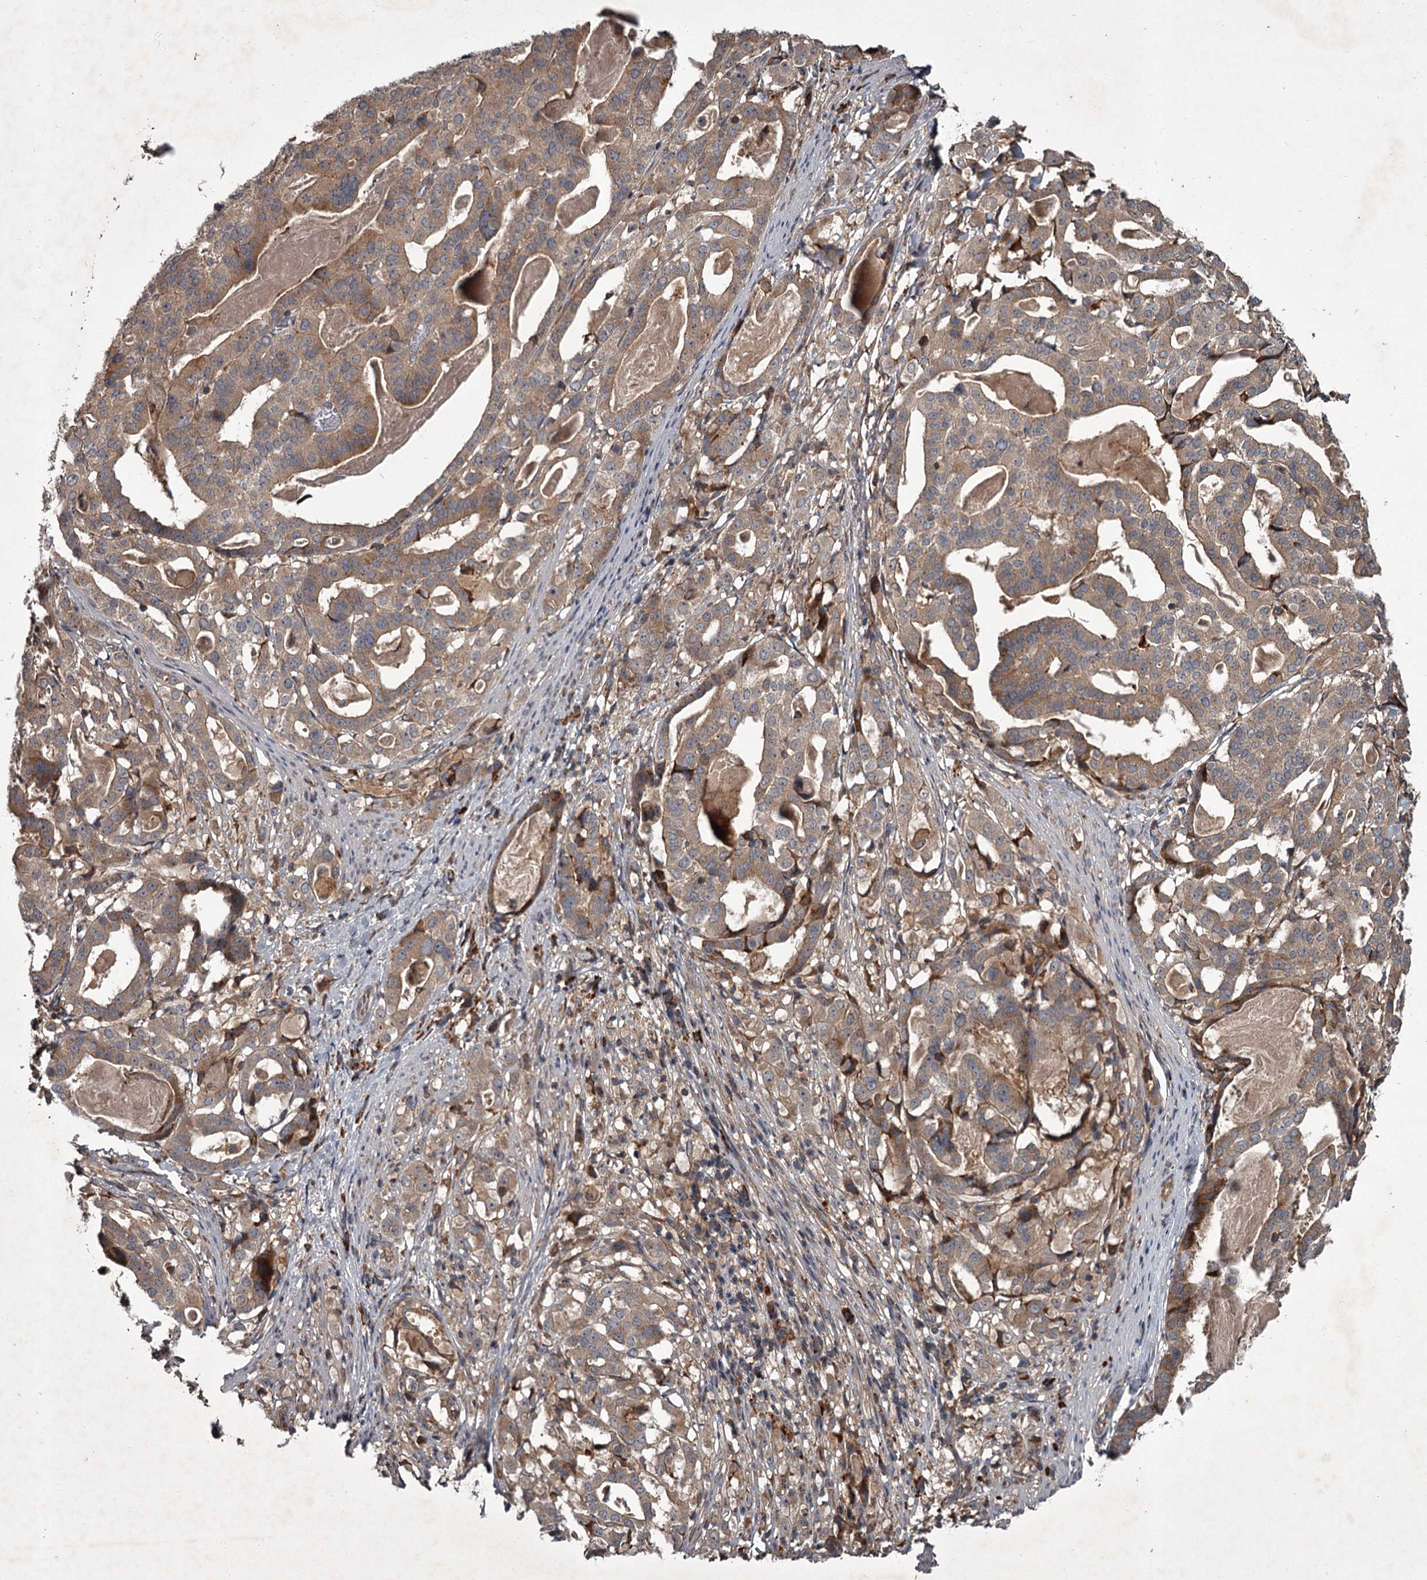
{"staining": {"intensity": "moderate", "quantity": ">75%", "location": "cytoplasmic/membranous"}, "tissue": "stomach cancer", "cell_type": "Tumor cells", "image_type": "cancer", "snomed": [{"axis": "morphology", "description": "Adenocarcinoma, NOS"}, {"axis": "topography", "description": "Stomach"}], "caption": "Immunohistochemistry (IHC) photomicrograph of neoplastic tissue: human stomach adenocarcinoma stained using IHC shows medium levels of moderate protein expression localized specifically in the cytoplasmic/membranous of tumor cells, appearing as a cytoplasmic/membranous brown color.", "gene": "UNC93B1", "patient": {"sex": "male", "age": 48}}